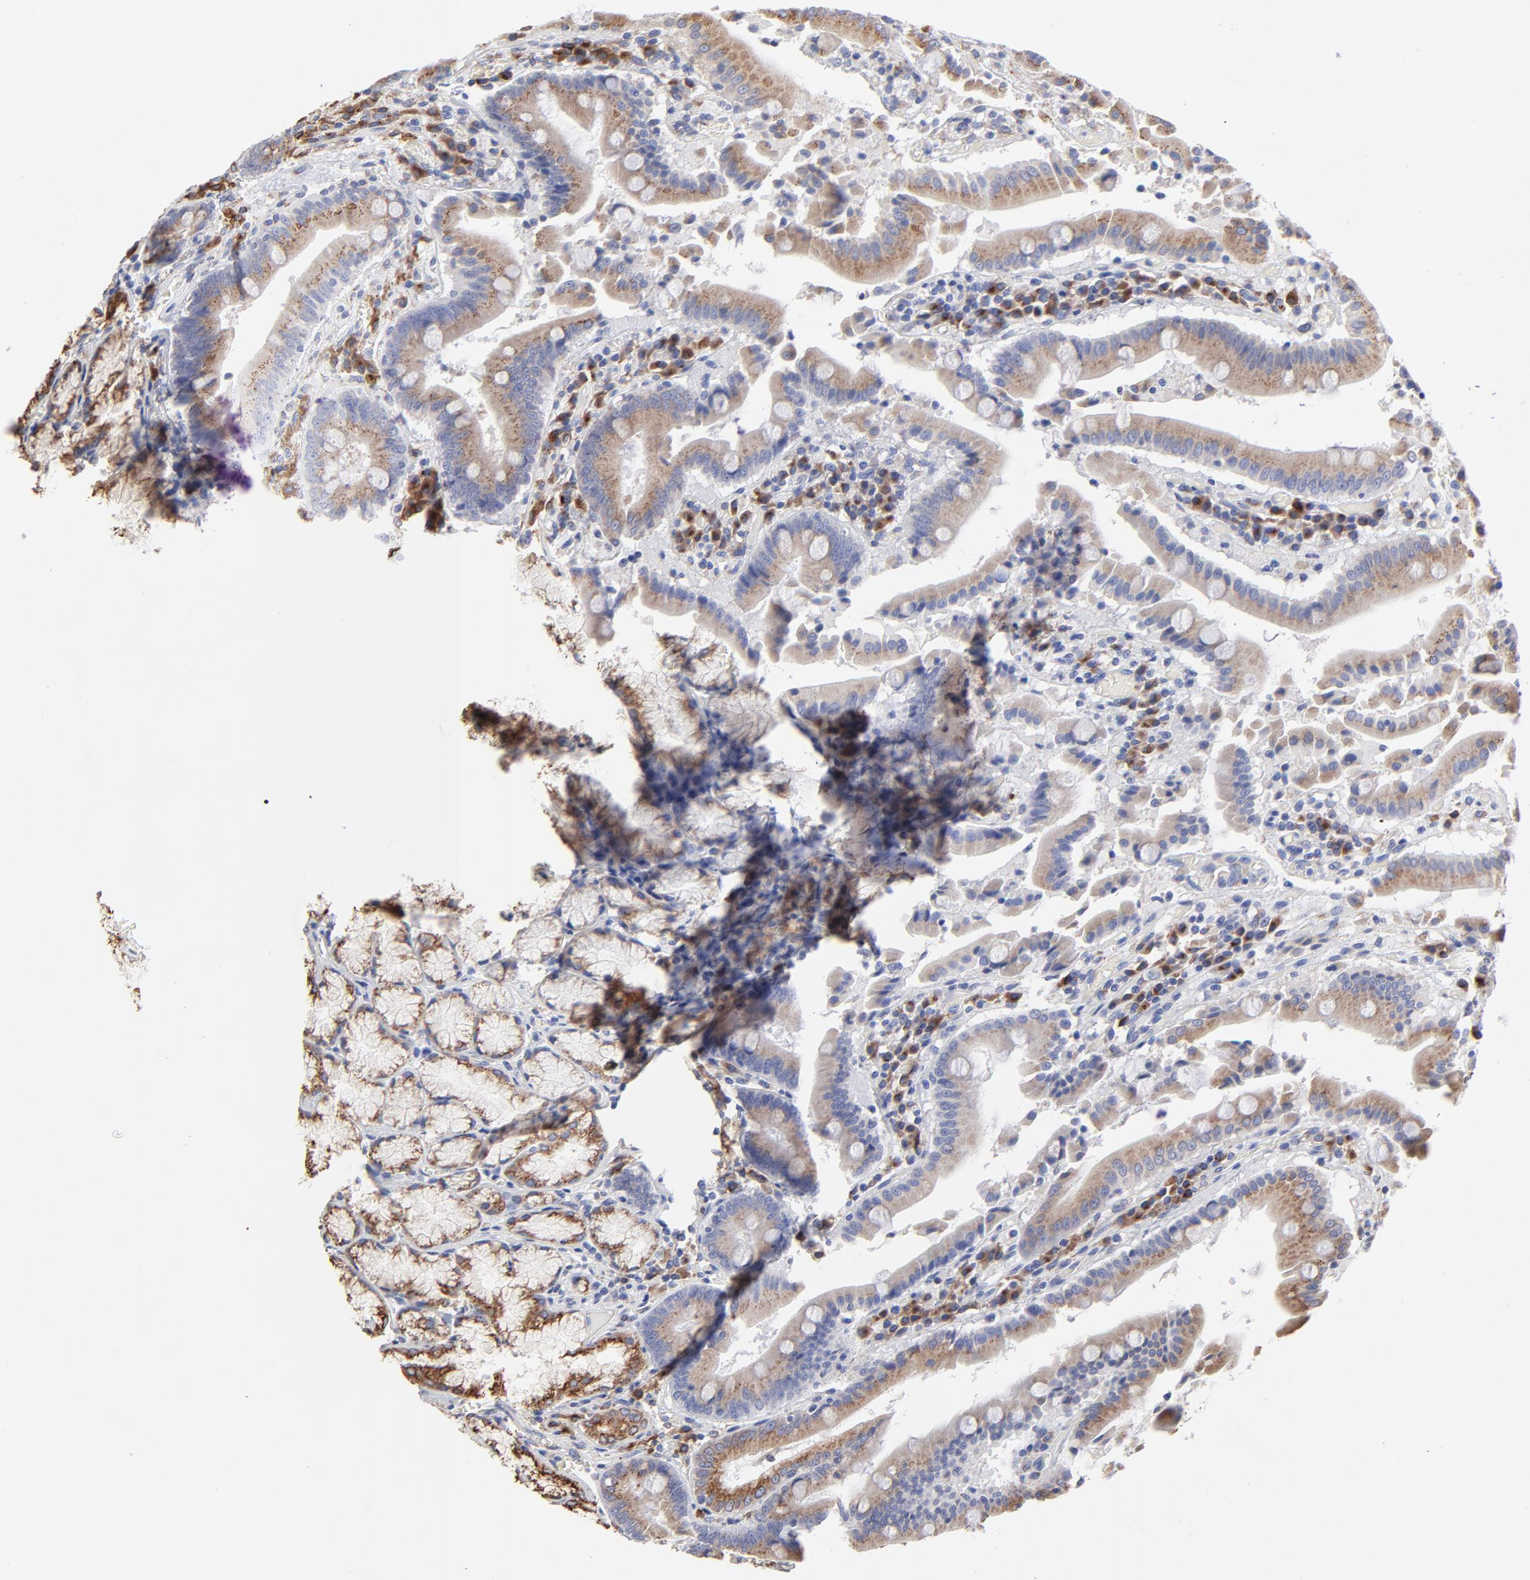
{"staining": {"intensity": "moderate", "quantity": "25%-75%", "location": "cytoplasmic/membranous"}, "tissue": "stomach", "cell_type": "Glandular cells", "image_type": "normal", "snomed": [{"axis": "morphology", "description": "Normal tissue, NOS"}, {"axis": "topography", "description": "Stomach, lower"}], "caption": "IHC photomicrograph of unremarkable human stomach stained for a protein (brown), which exhibits medium levels of moderate cytoplasmic/membranous expression in approximately 25%-75% of glandular cells.", "gene": "LMAN1", "patient": {"sex": "male", "age": 56}}